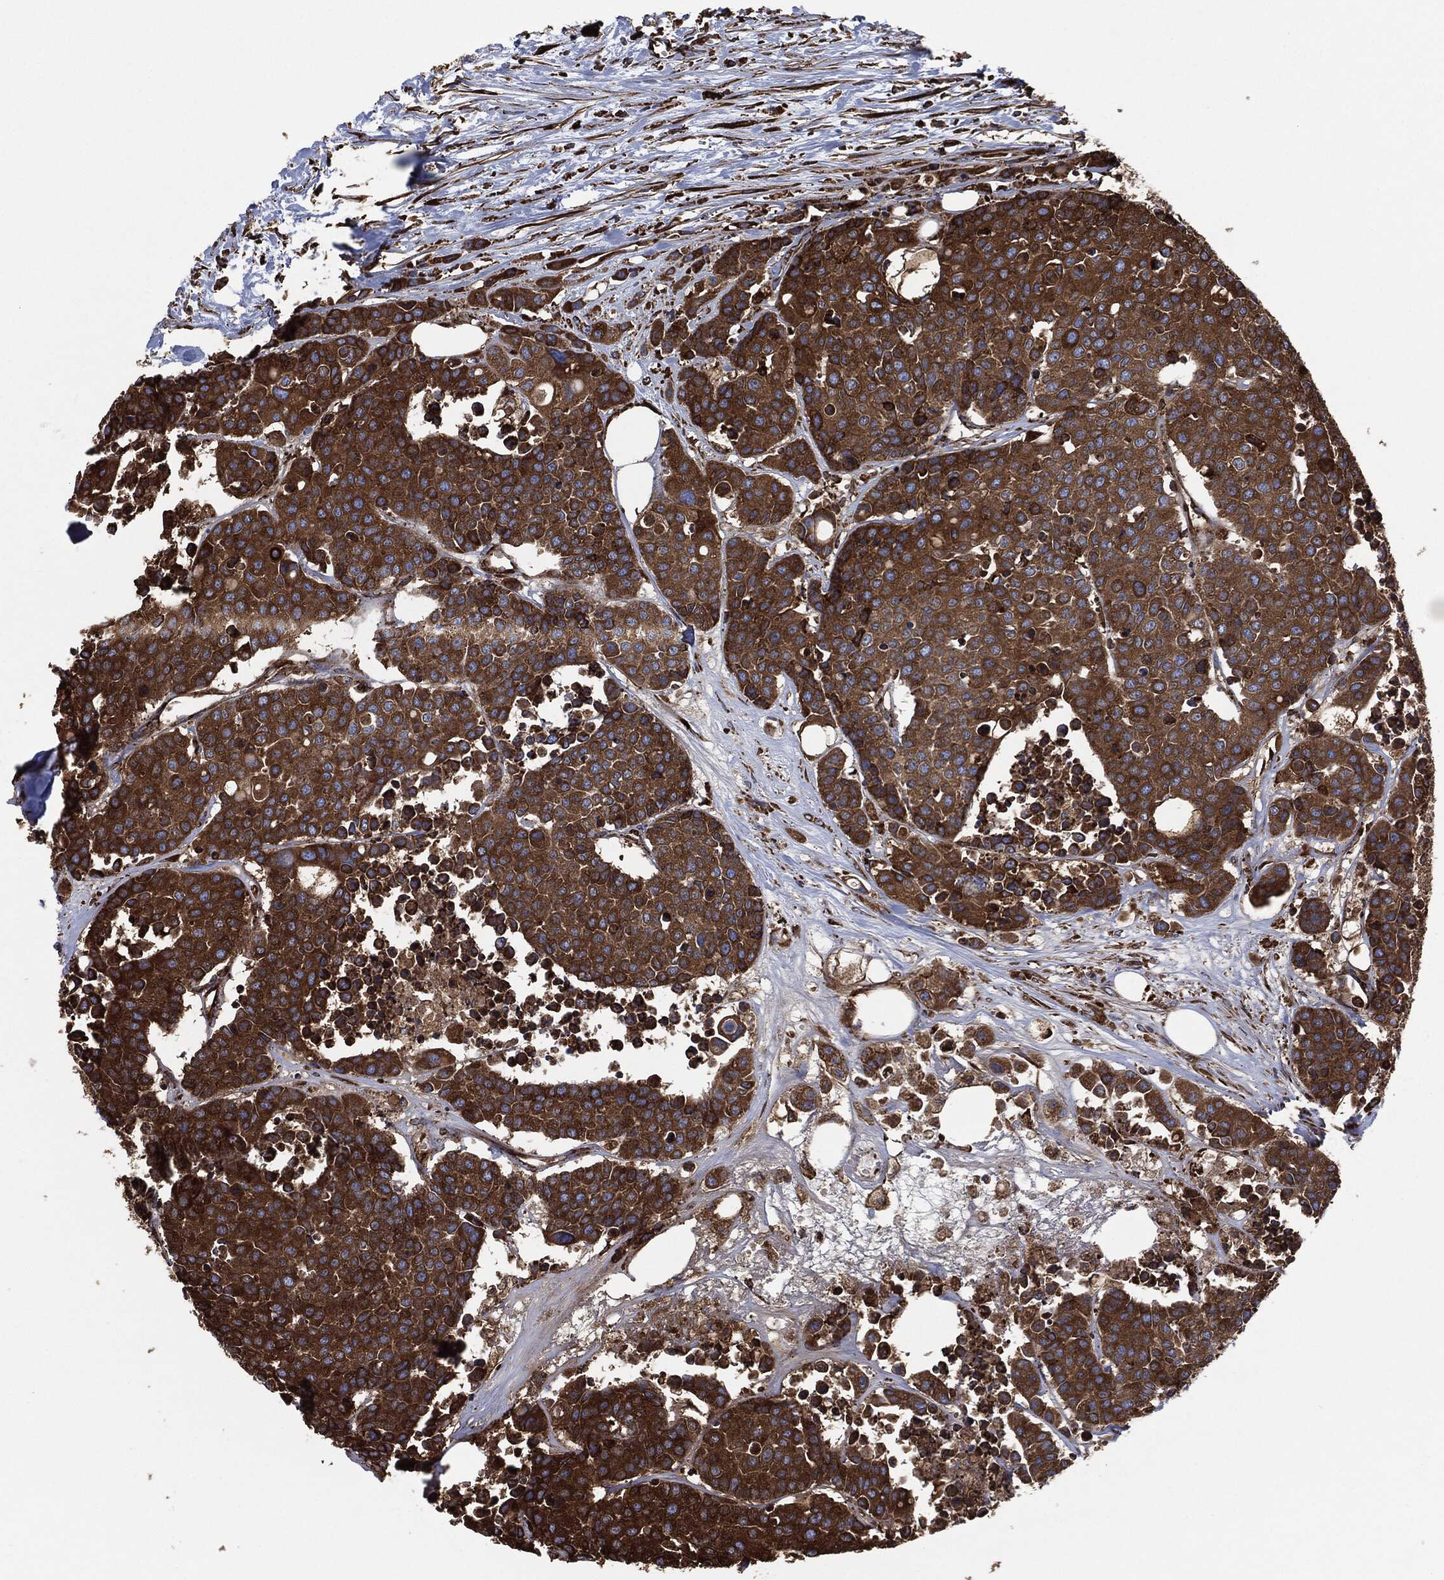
{"staining": {"intensity": "strong", "quantity": ">75%", "location": "cytoplasmic/membranous"}, "tissue": "carcinoid", "cell_type": "Tumor cells", "image_type": "cancer", "snomed": [{"axis": "morphology", "description": "Carcinoid, malignant, NOS"}, {"axis": "topography", "description": "Colon"}], "caption": "Human malignant carcinoid stained with a protein marker reveals strong staining in tumor cells.", "gene": "AMFR", "patient": {"sex": "male", "age": 81}}